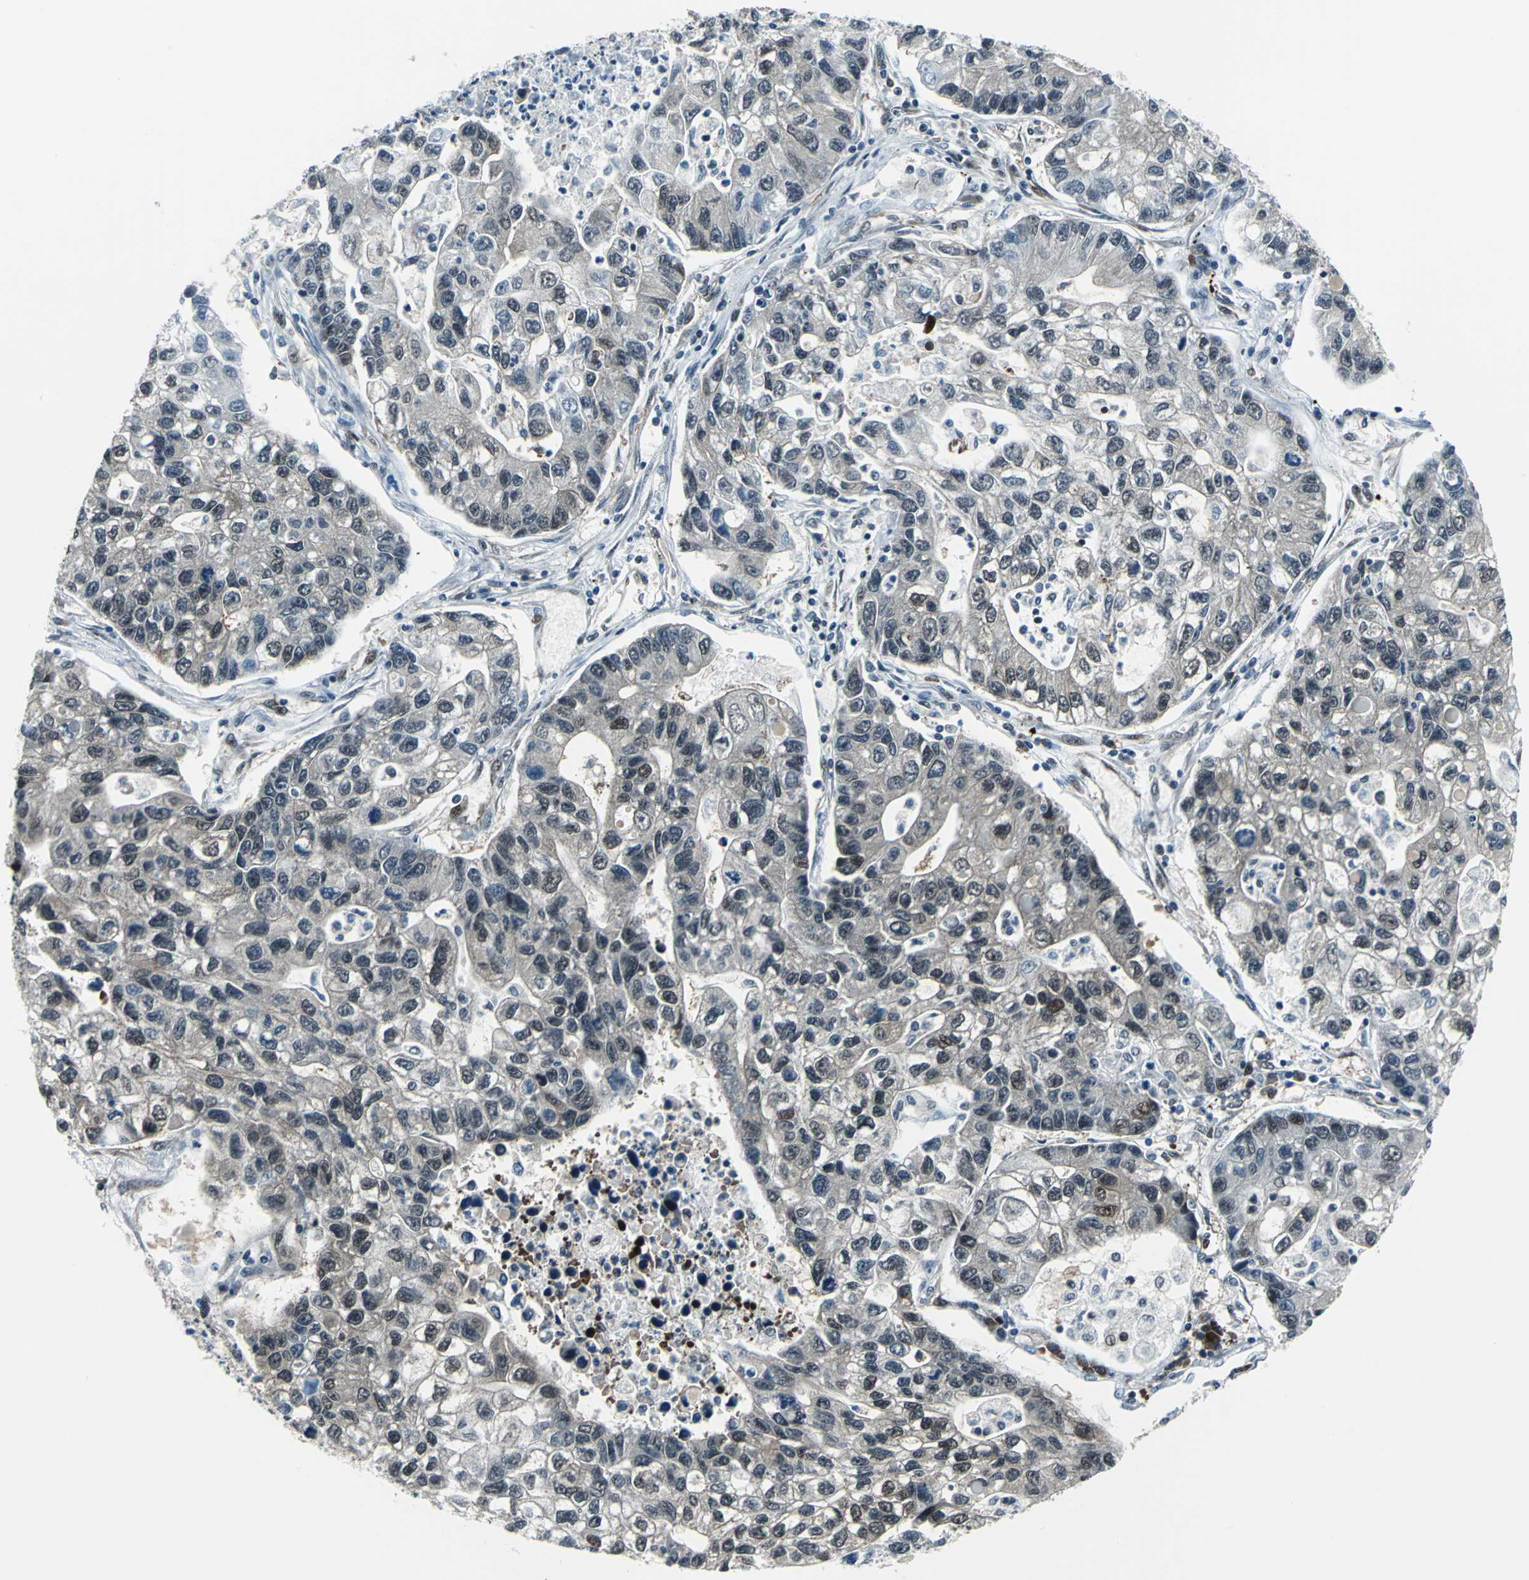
{"staining": {"intensity": "negative", "quantity": "none", "location": "none"}, "tissue": "lung cancer", "cell_type": "Tumor cells", "image_type": "cancer", "snomed": [{"axis": "morphology", "description": "Adenocarcinoma, NOS"}, {"axis": "topography", "description": "Lung"}], "caption": "High power microscopy image of an IHC micrograph of adenocarcinoma (lung), revealing no significant expression in tumor cells.", "gene": "POLR3K", "patient": {"sex": "female", "age": 51}}